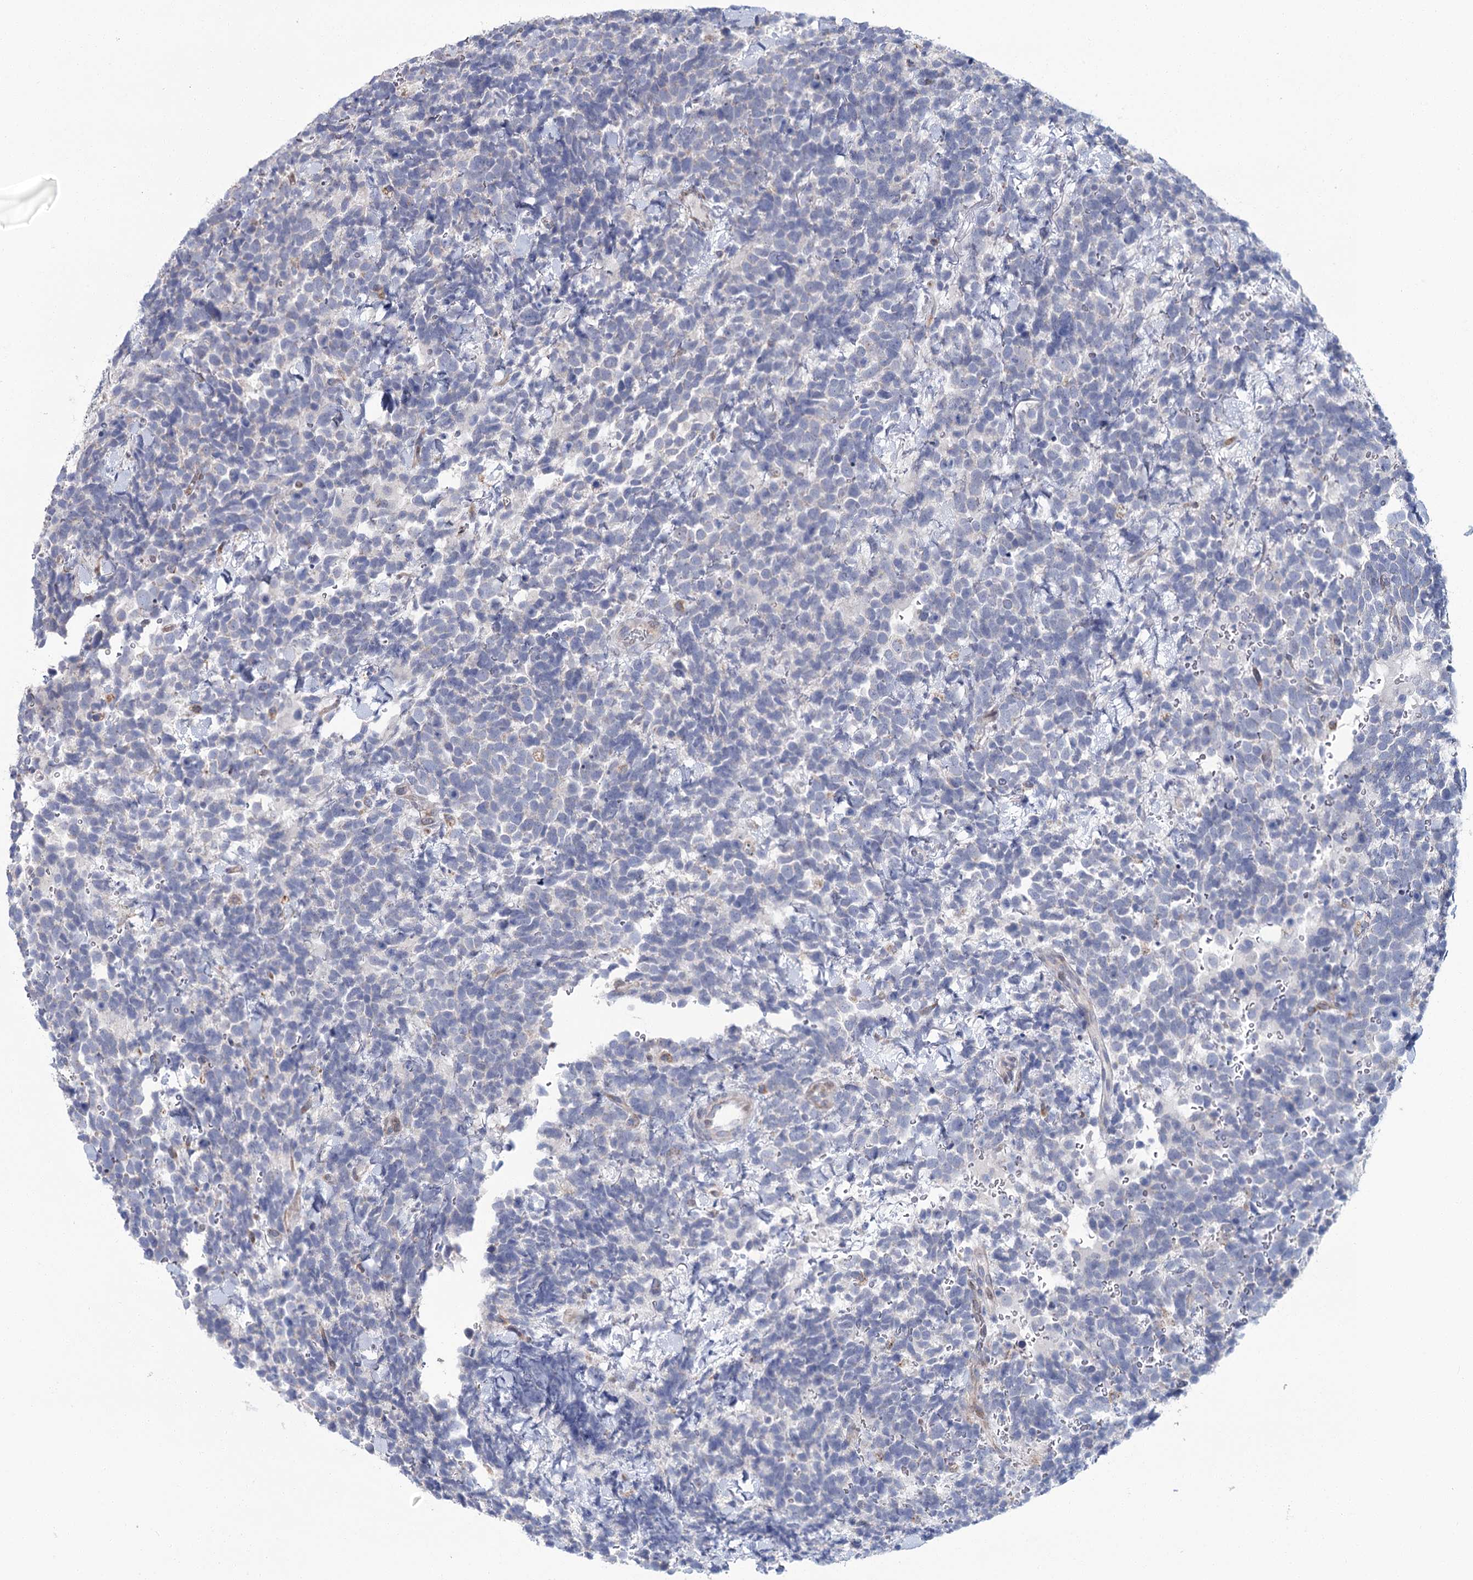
{"staining": {"intensity": "negative", "quantity": "none", "location": "none"}, "tissue": "urothelial cancer", "cell_type": "Tumor cells", "image_type": "cancer", "snomed": [{"axis": "morphology", "description": "Urothelial carcinoma, High grade"}, {"axis": "topography", "description": "Urinary bladder"}], "caption": "Tumor cells show no significant expression in urothelial carcinoma (high-grade).", "gene": "CPLANE1", "patient": {"sex": "female", "age": 82}}